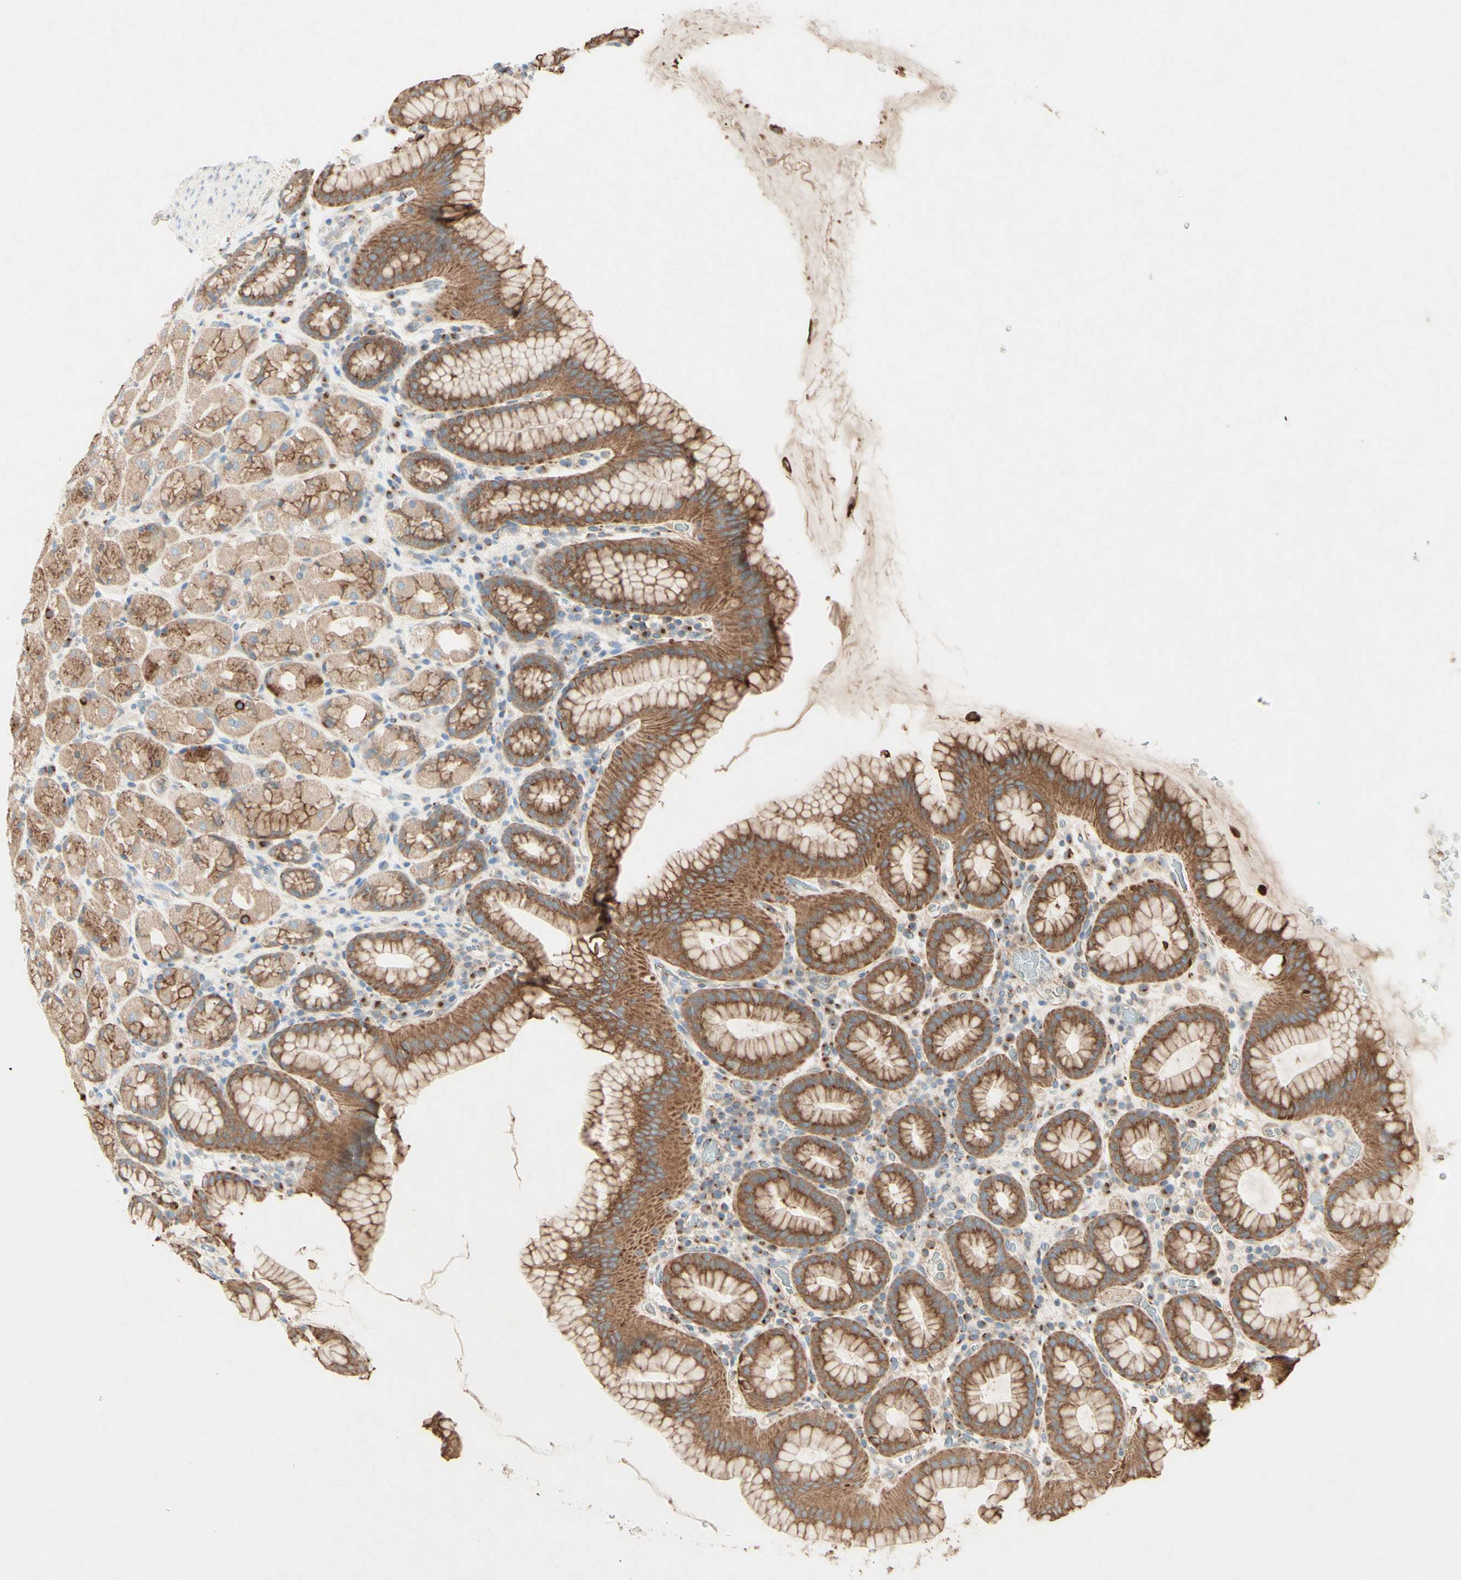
{"staining": {"intensity": "moderate", "quantity": ">75%", "location": "cytoplasmic/membranous"}, "tissue": "stomach", "cell_type": "Glandular cells", "image_type": "normal", "snomed": [{"axis": "morphology", "description": "Normal tissue, NOS"}, {"axis": "topography", "description": "Stomach, upper"}], "caption": "Benign stomach demonstrates moderate cytoplasmic/membranous expression in about >75% of glandular cells.", "gene": "MTM1", "patient": {"sex": "male", "age": 68}}